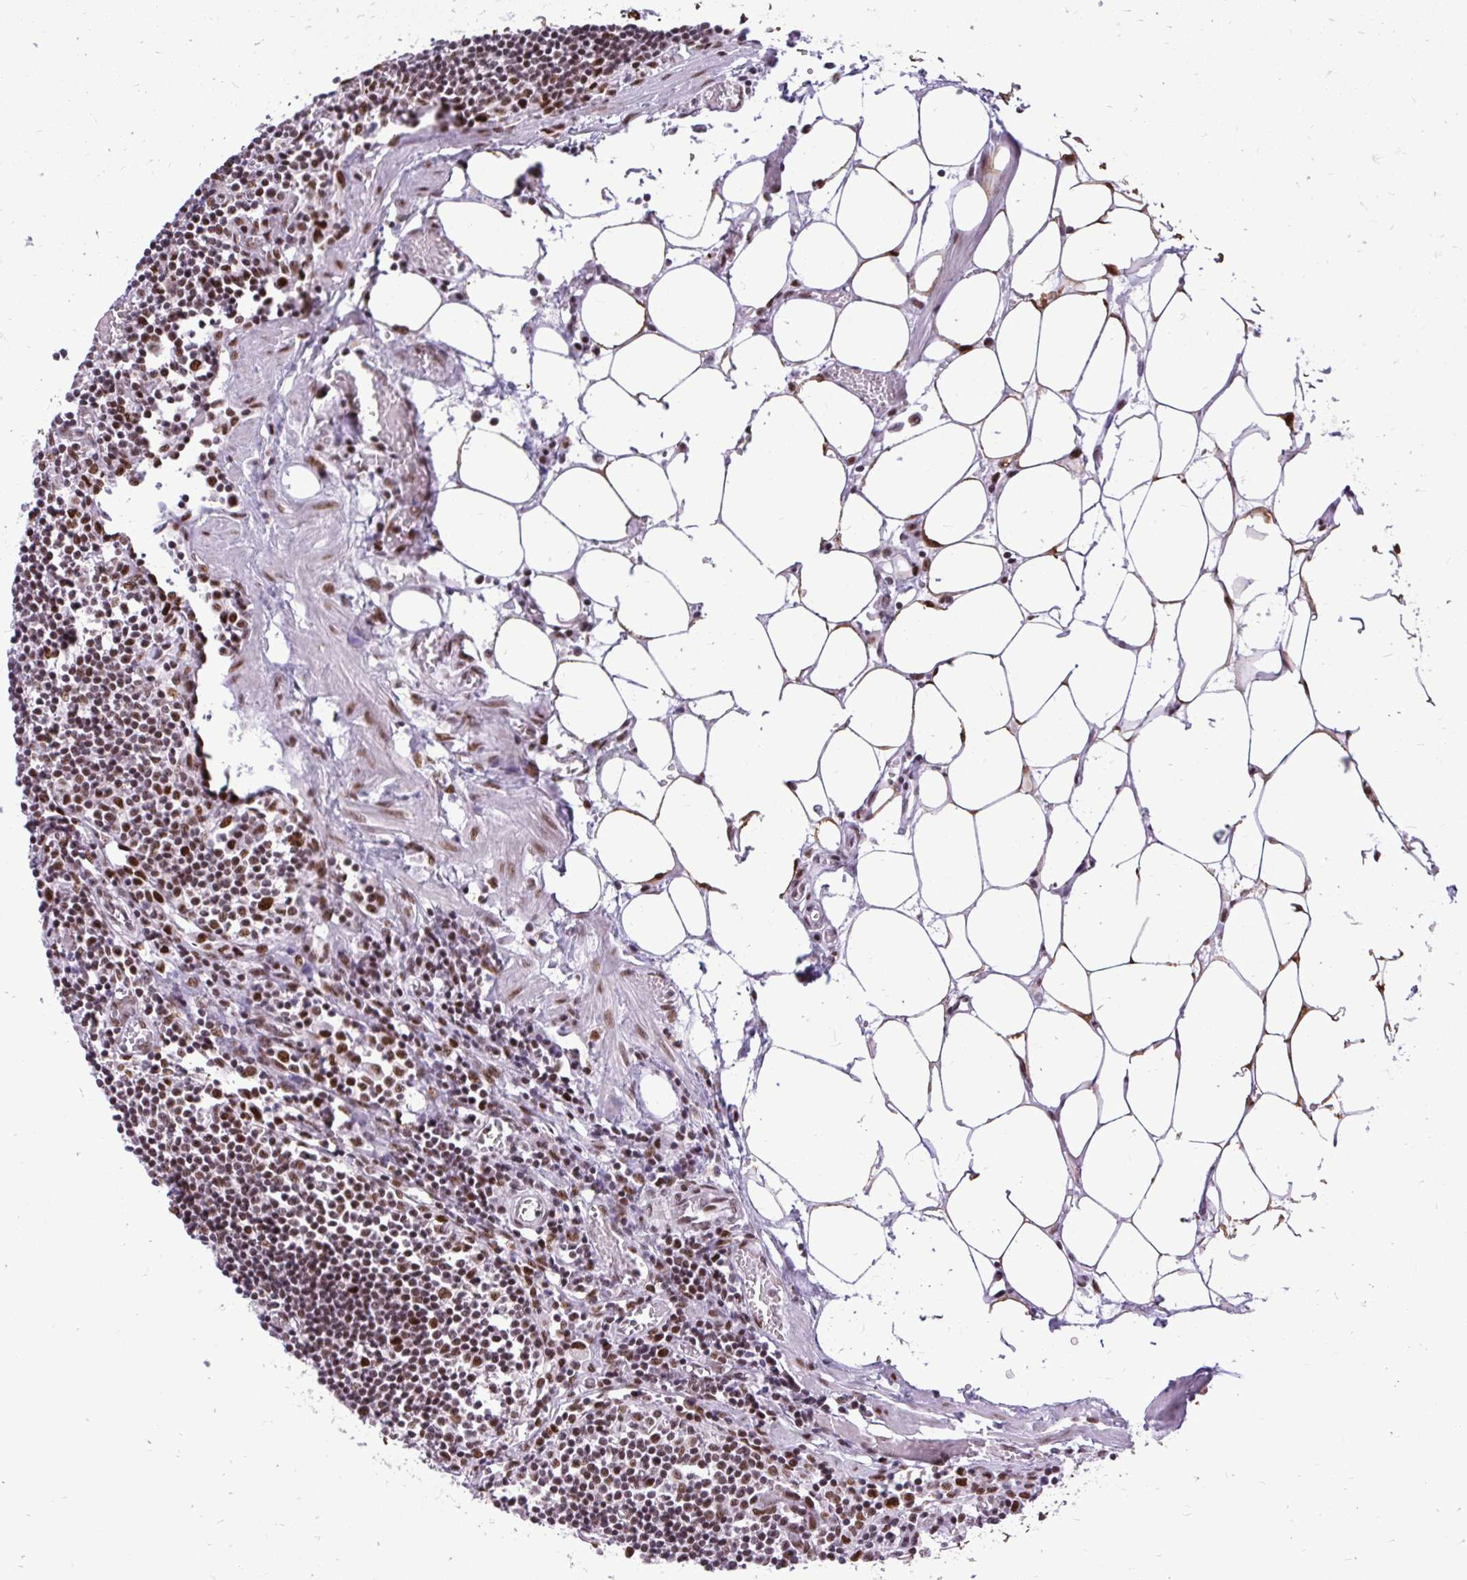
{"staining": {"intensity": "moderate", "quantity": "<25%", "location": "nuclear"}, "tissue": "lymph node", "cell_type": "Germinal center cells", "image_type": "normal", "snomed": [{"axis": "morphology", "description": "Normal tissue, NOS"}, {"axis": "topography", "description": "Lymph node"}], "caption": "Lymph node stained with DAB immunohistochemistry shows low levels of moderate nuclear expression in about <25% of germinal center cells.", "gene": "CDYL", "patient": {"sex": "male", "age": 66}}